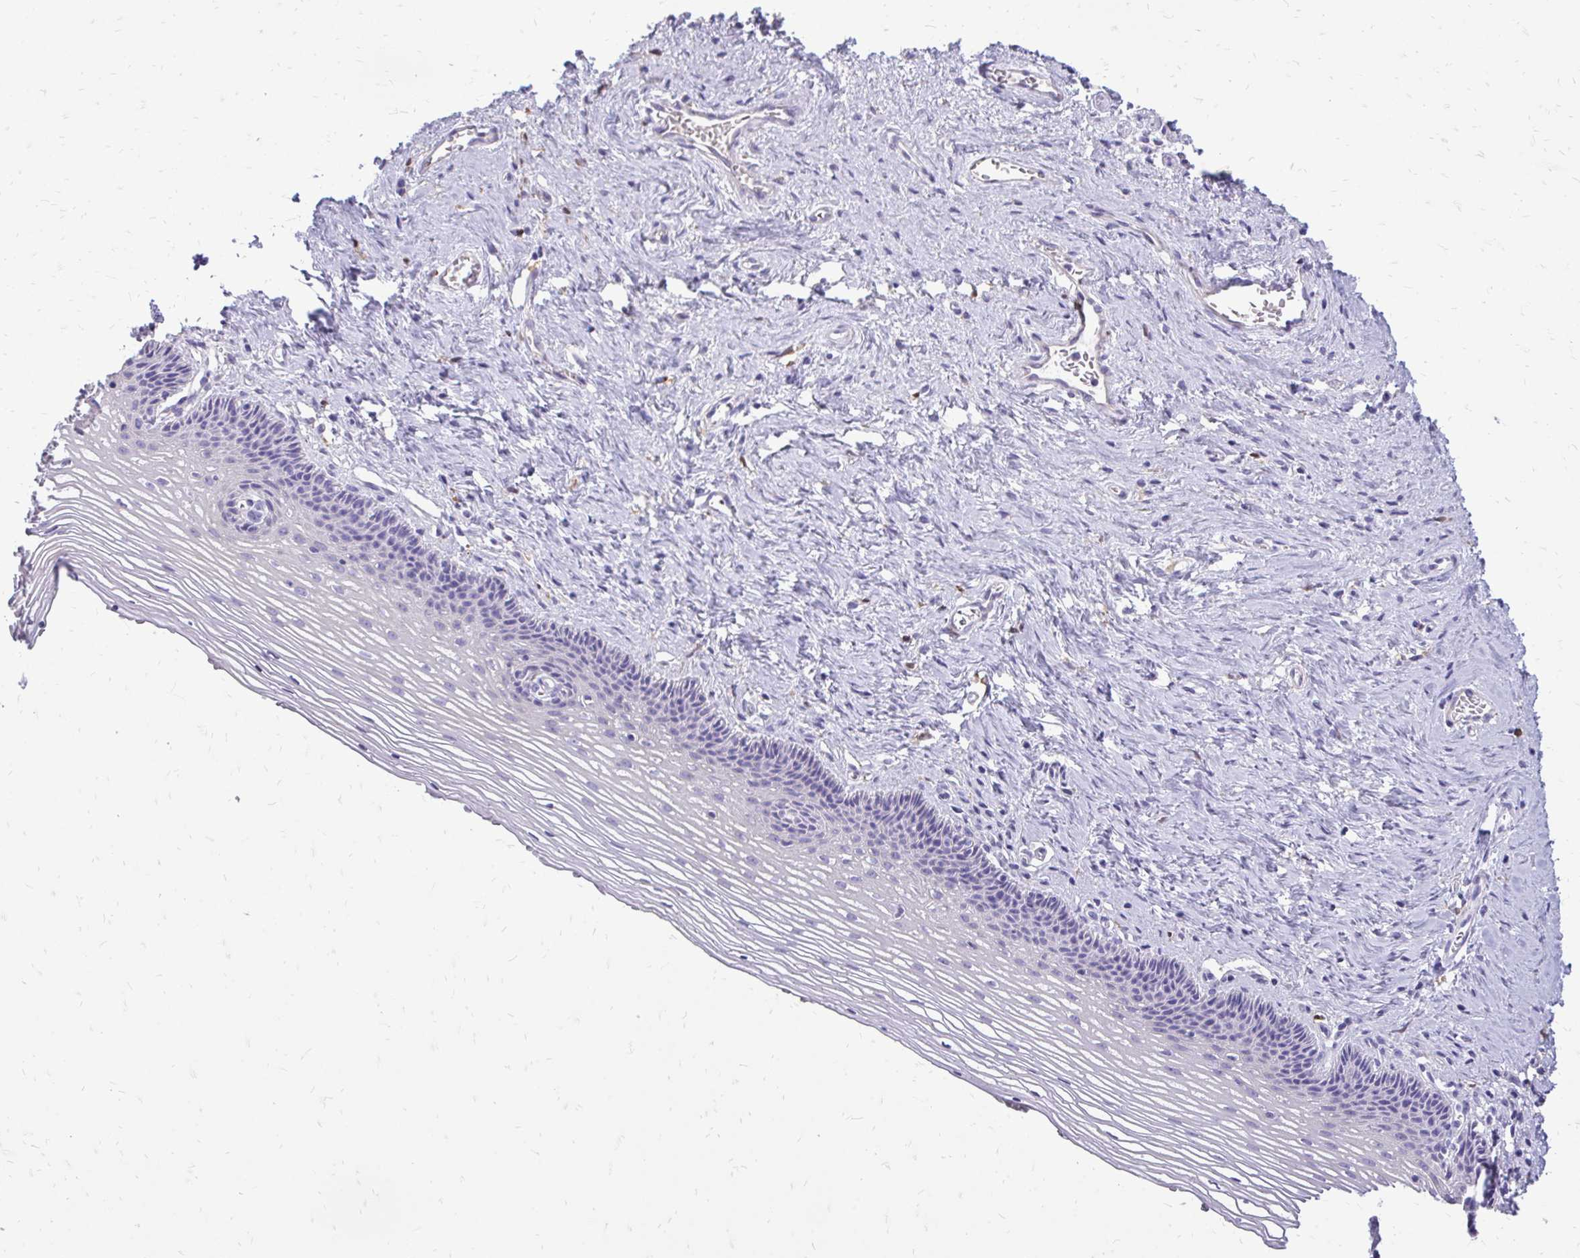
{"staining": {"intensity": "negative", "quantity": "none", "location": "none"}, "tissue": "vagina", "cell_type": "Squamous epithelial cells", "image_type": "normal", "snomed": [{"axis": "morphology", "description": "Normal tissue, NOS"}, {"axis": "topography", "description": "Vagina"}, {"axis": "topography", "description": "Cervix"}], "caption": "Immunohistochemistry histopathology image of benign vagina stained for a protein (brown), which demonstrates no staining in squamous epithelial cells.", "gene": "SIGLEC11", "patient": {"sex": "female", "age": 37}}